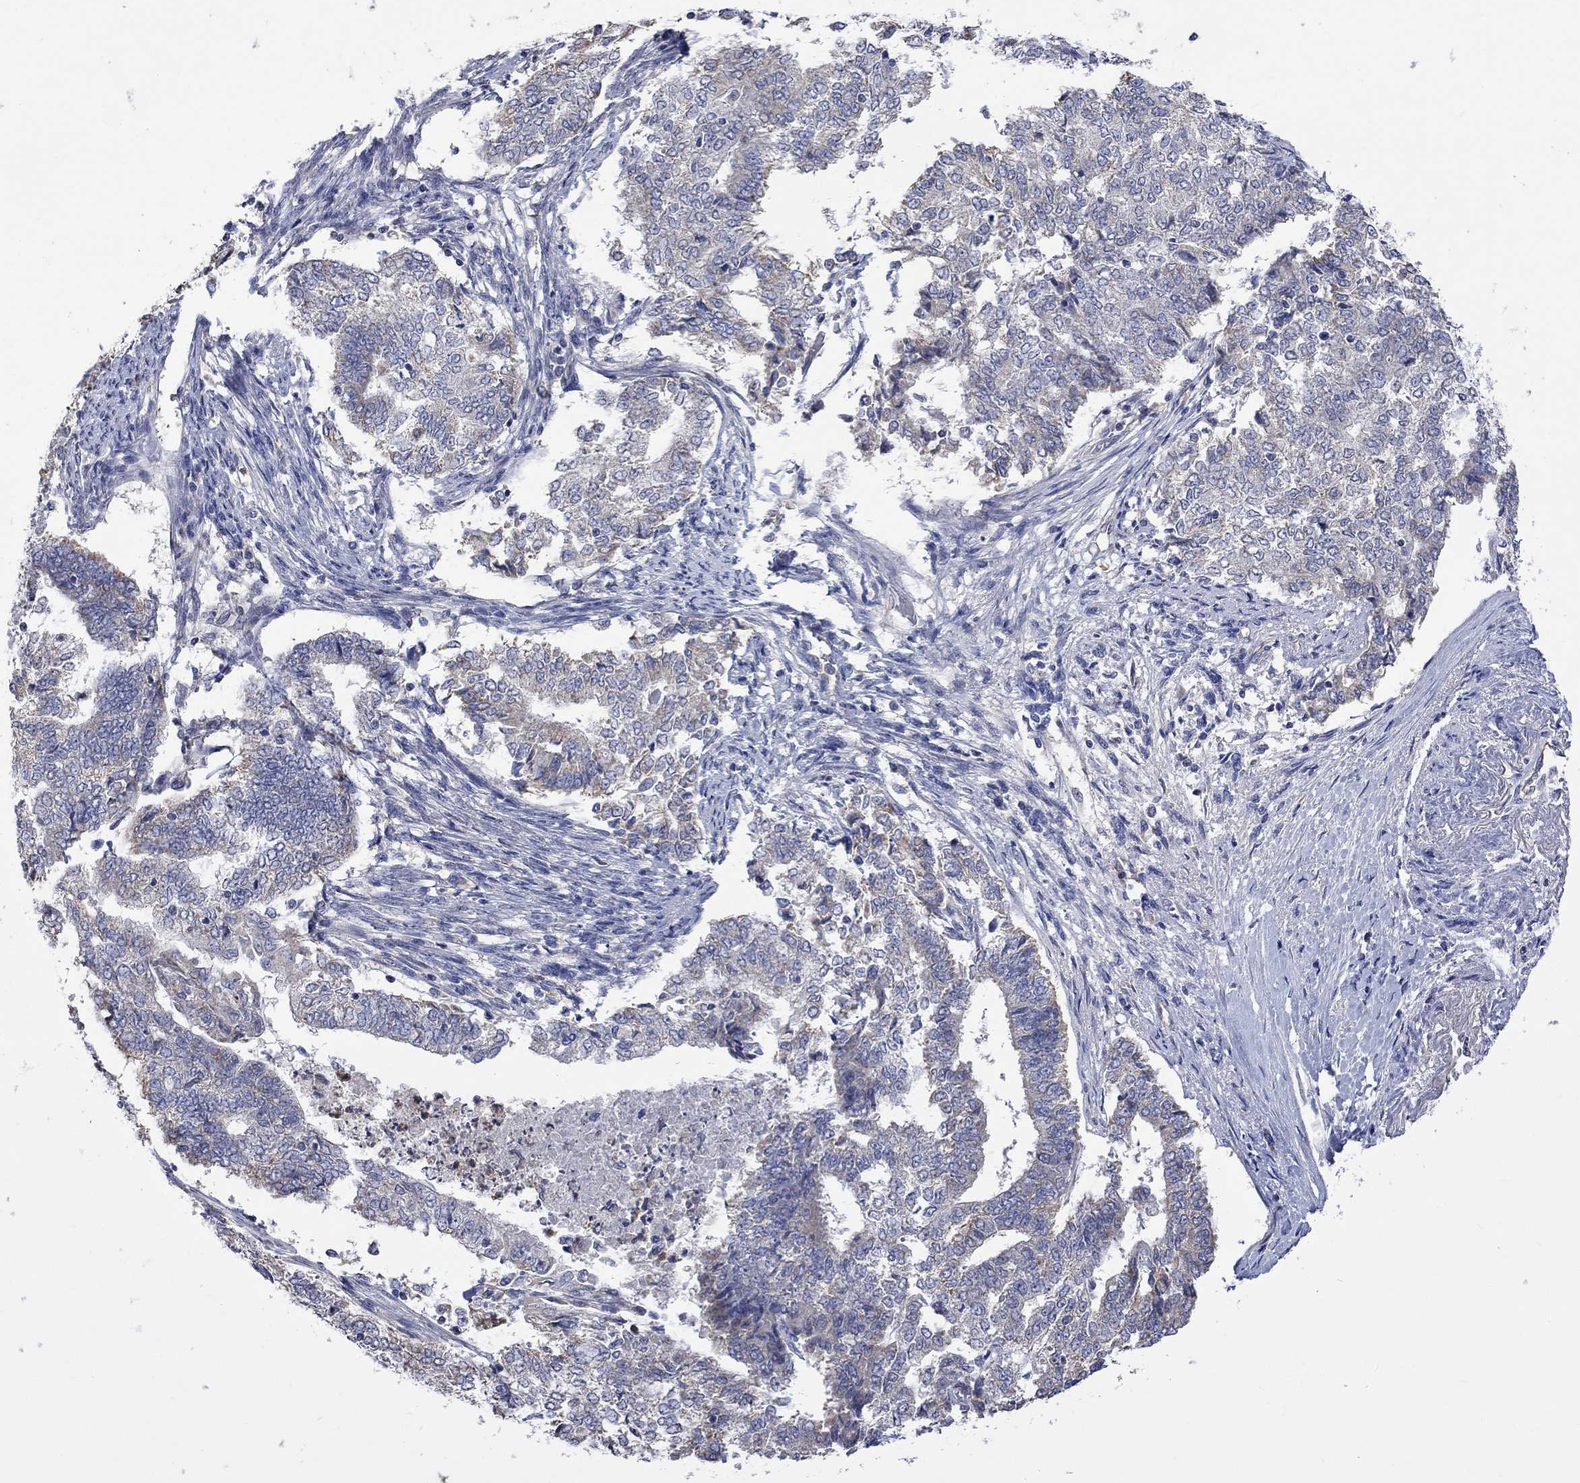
{"staining": {"intensity": "weak", "quantity": "25%-75%", "location": "cytoplasmic/membranous"}, "tissue": "endometrial cancer", "cell_type": "Tumor cells", "image_type": "cancer", "snomed": [{"axis": "morphology", "description": "Adenocarcinoma, NOS"}, {"axis": "topography", "description": "Endometrium"}], "caption": "Tumor cells show low levels of weak cytoplasmic/membranous staining in approximately 25%-75% of cells in endometrial cancer (adenocarcinoma).", "gene": "CAMKK2", "patient": {"sex": "female", "age": 65}}